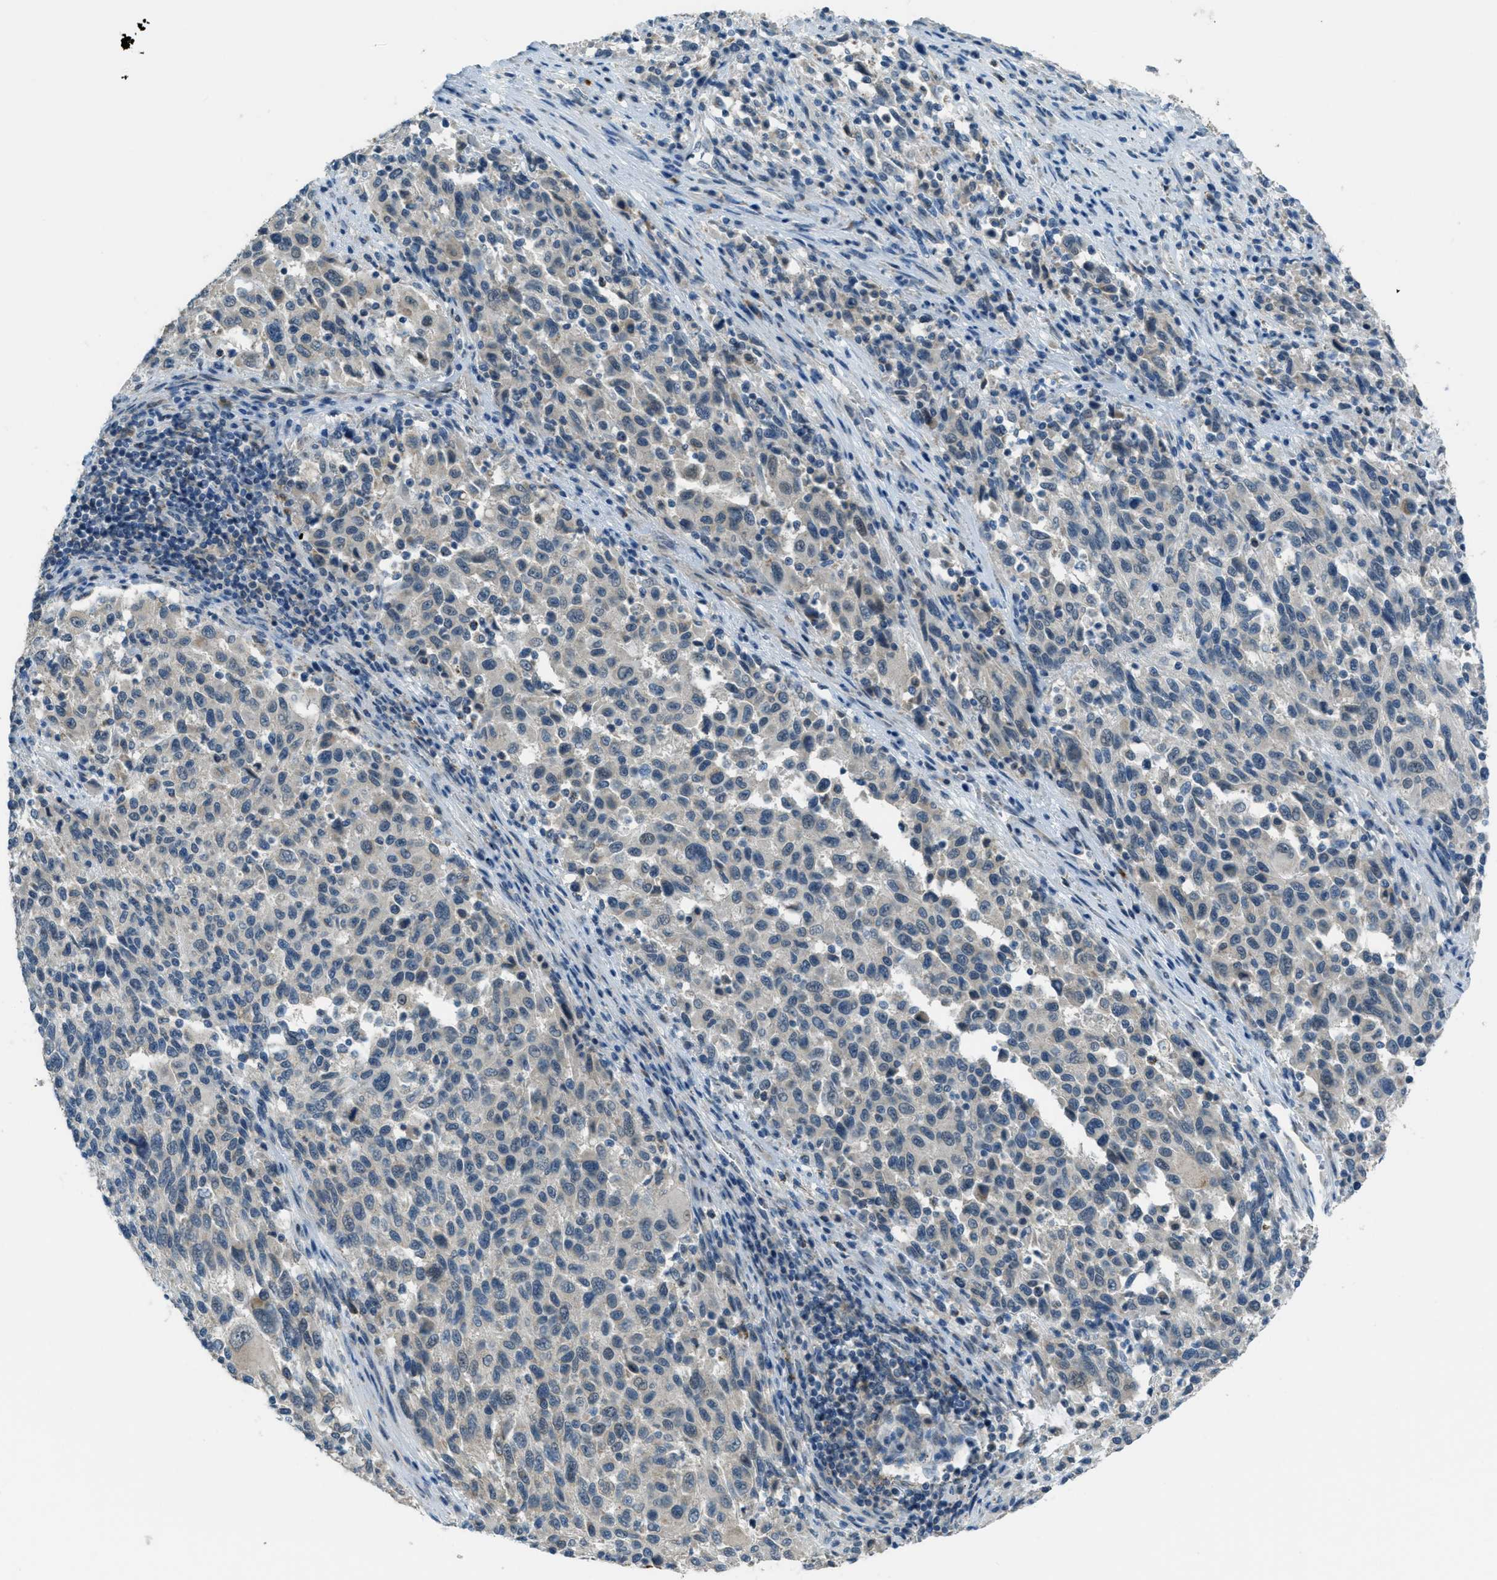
{"staining": {"intensity": "weak", "quantity": "<25%", "location": "cytoplasmic/membranous"}, "tissue": "melanoma", "cell_type": "Tumor cells", "image_type": "cancer", "snomed": [{"axis": "morphology", "description": "Malignant melanoma, Metastatic site"}, {"axis": "topography", "description": "Lymph node"}], "caption": "This is an IHC photomicrograph of human malignant melanoma (metastatic site). There is no staining in tumor cells.", "gene": "CDON", "patient": {"sex": "male", "age": 61}}